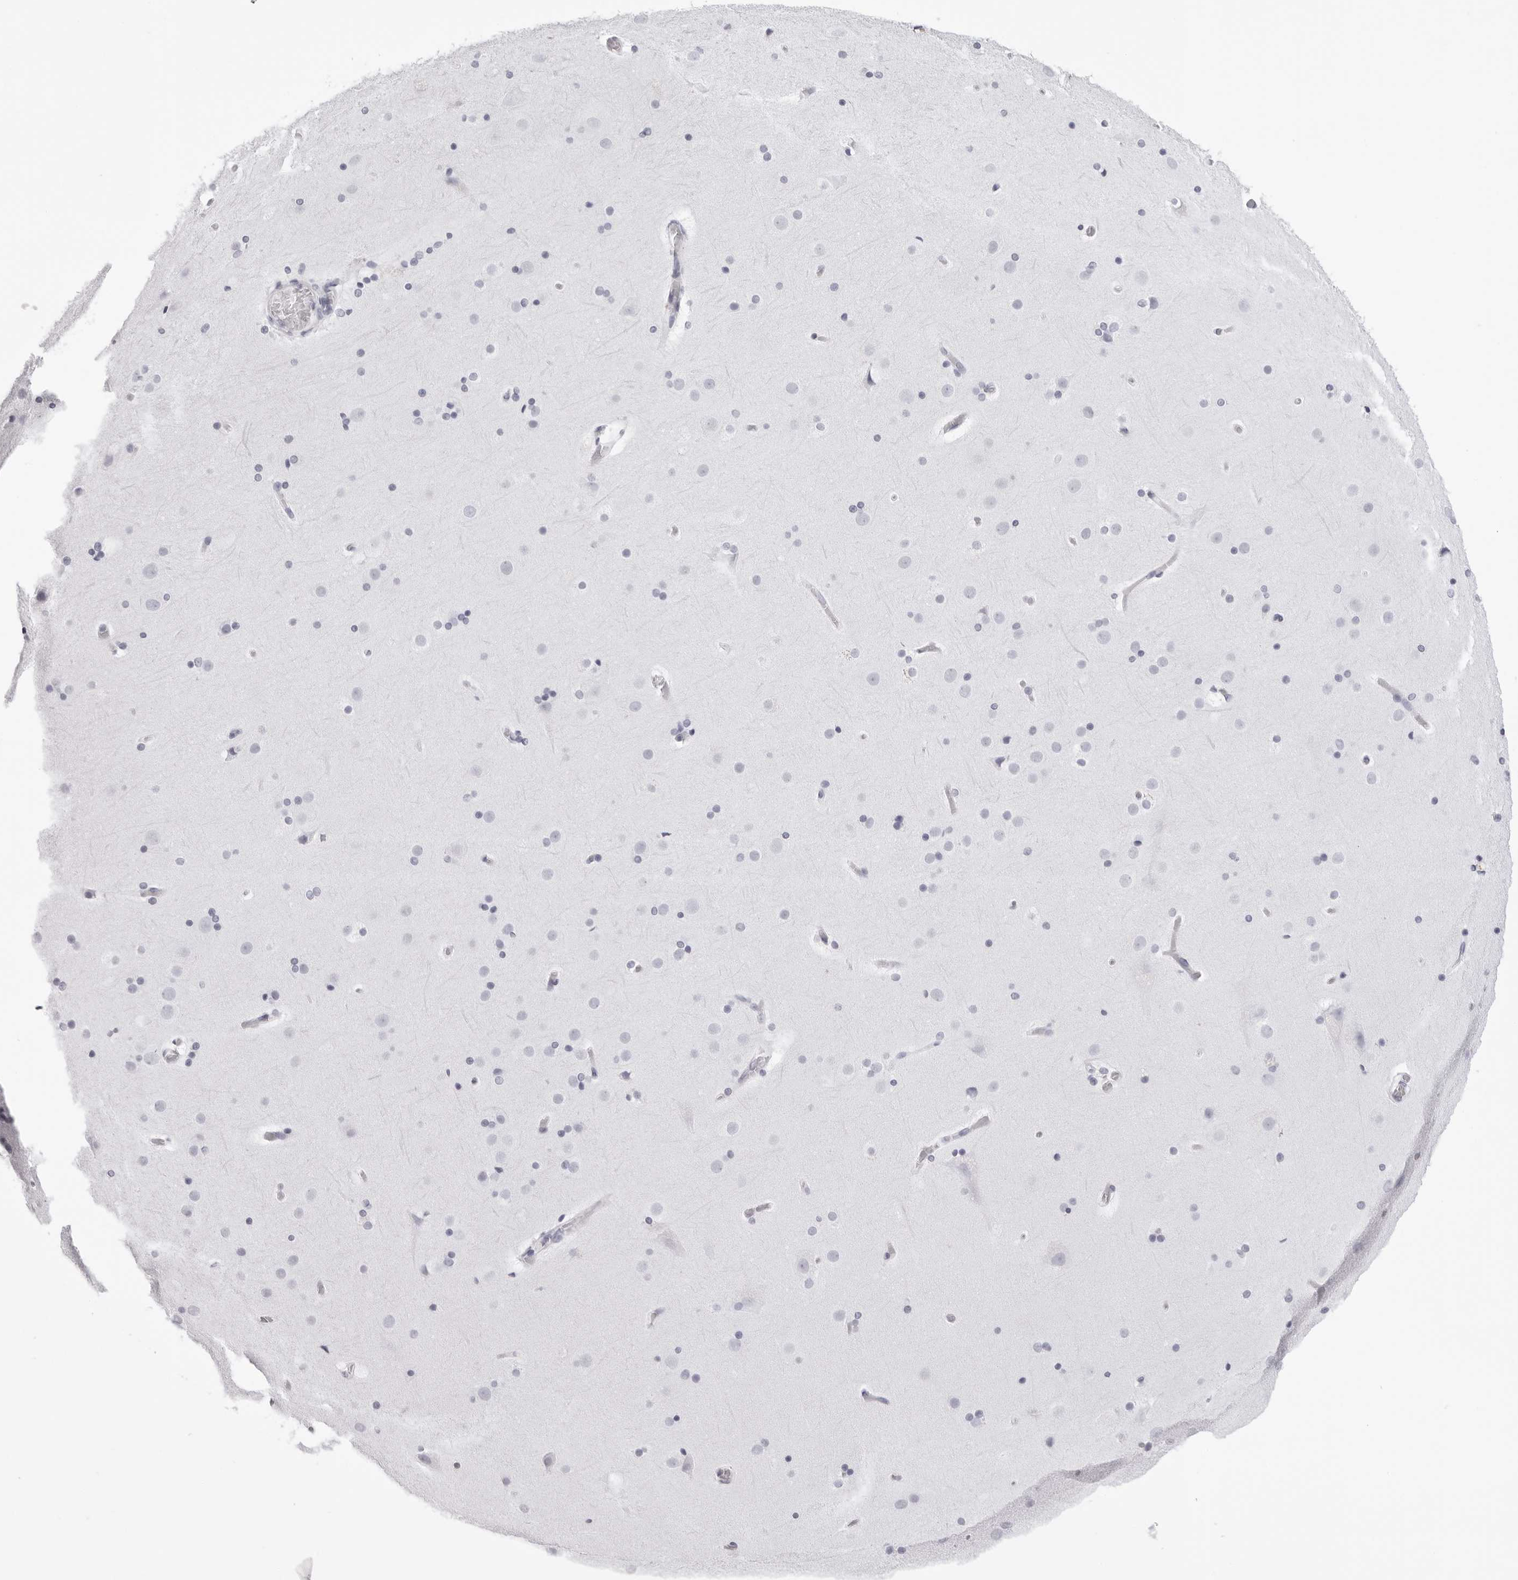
{"staining": {"intensity": "negative", "quantity": "none", "location": "none"}, "tissue": "cerebral cortex", "cell_type": "Endothelial cells", "image_type": "normal", "snomed": [{"axis": "morphology", "description": "Normal tissue, NOS"}, {"axis": "topography", "description": "Cerebral cortex"}], "caption": "IHC histopathology image of benign cerebral cortex: cerebral cortex stained with DAB (3,3'-diaminobenzidine) shows no significant protein positivity in endothelial cells.", "gene": "RHO", "patient": {"sex": "male", "age": 57}}